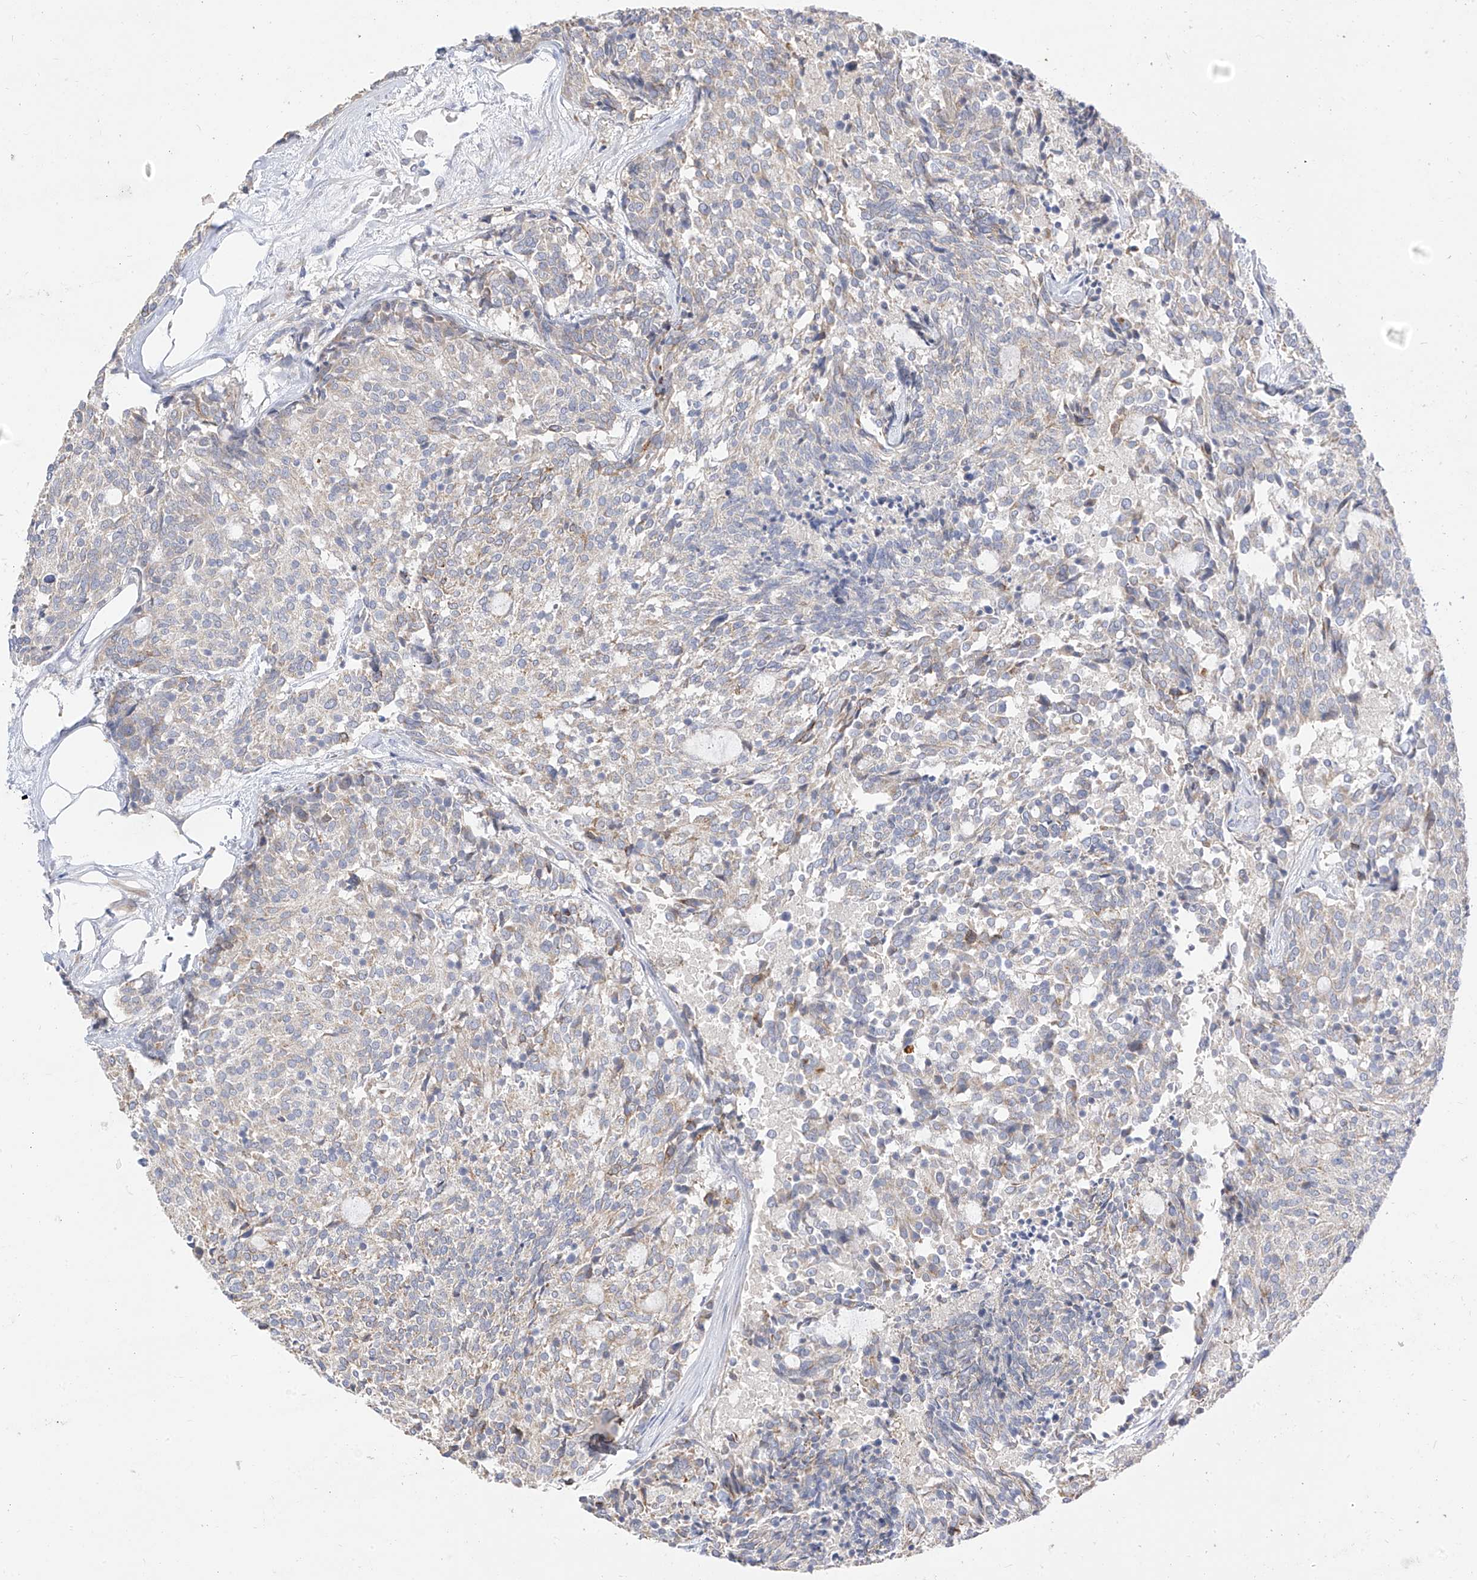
{"staining": {"intensity": "weak", "quantity": "<25%", "location": "cytoplasmic/membranous"}, "tissue": "carcinoid", "cell_type": "Tumor cells", "image_type": "cancer", "snomed": [{"axis": "morphology", "description": "Carcinoid, malignant, NOS"}, {"axis": "topography", "description": "Pancreas"}], "caption": "DAB immunohistochemical staining of human carcinoid displays no significant positivity in tumor cells.", "gene": "RASA2", "patient": {"sex": "female", "age": 54}}